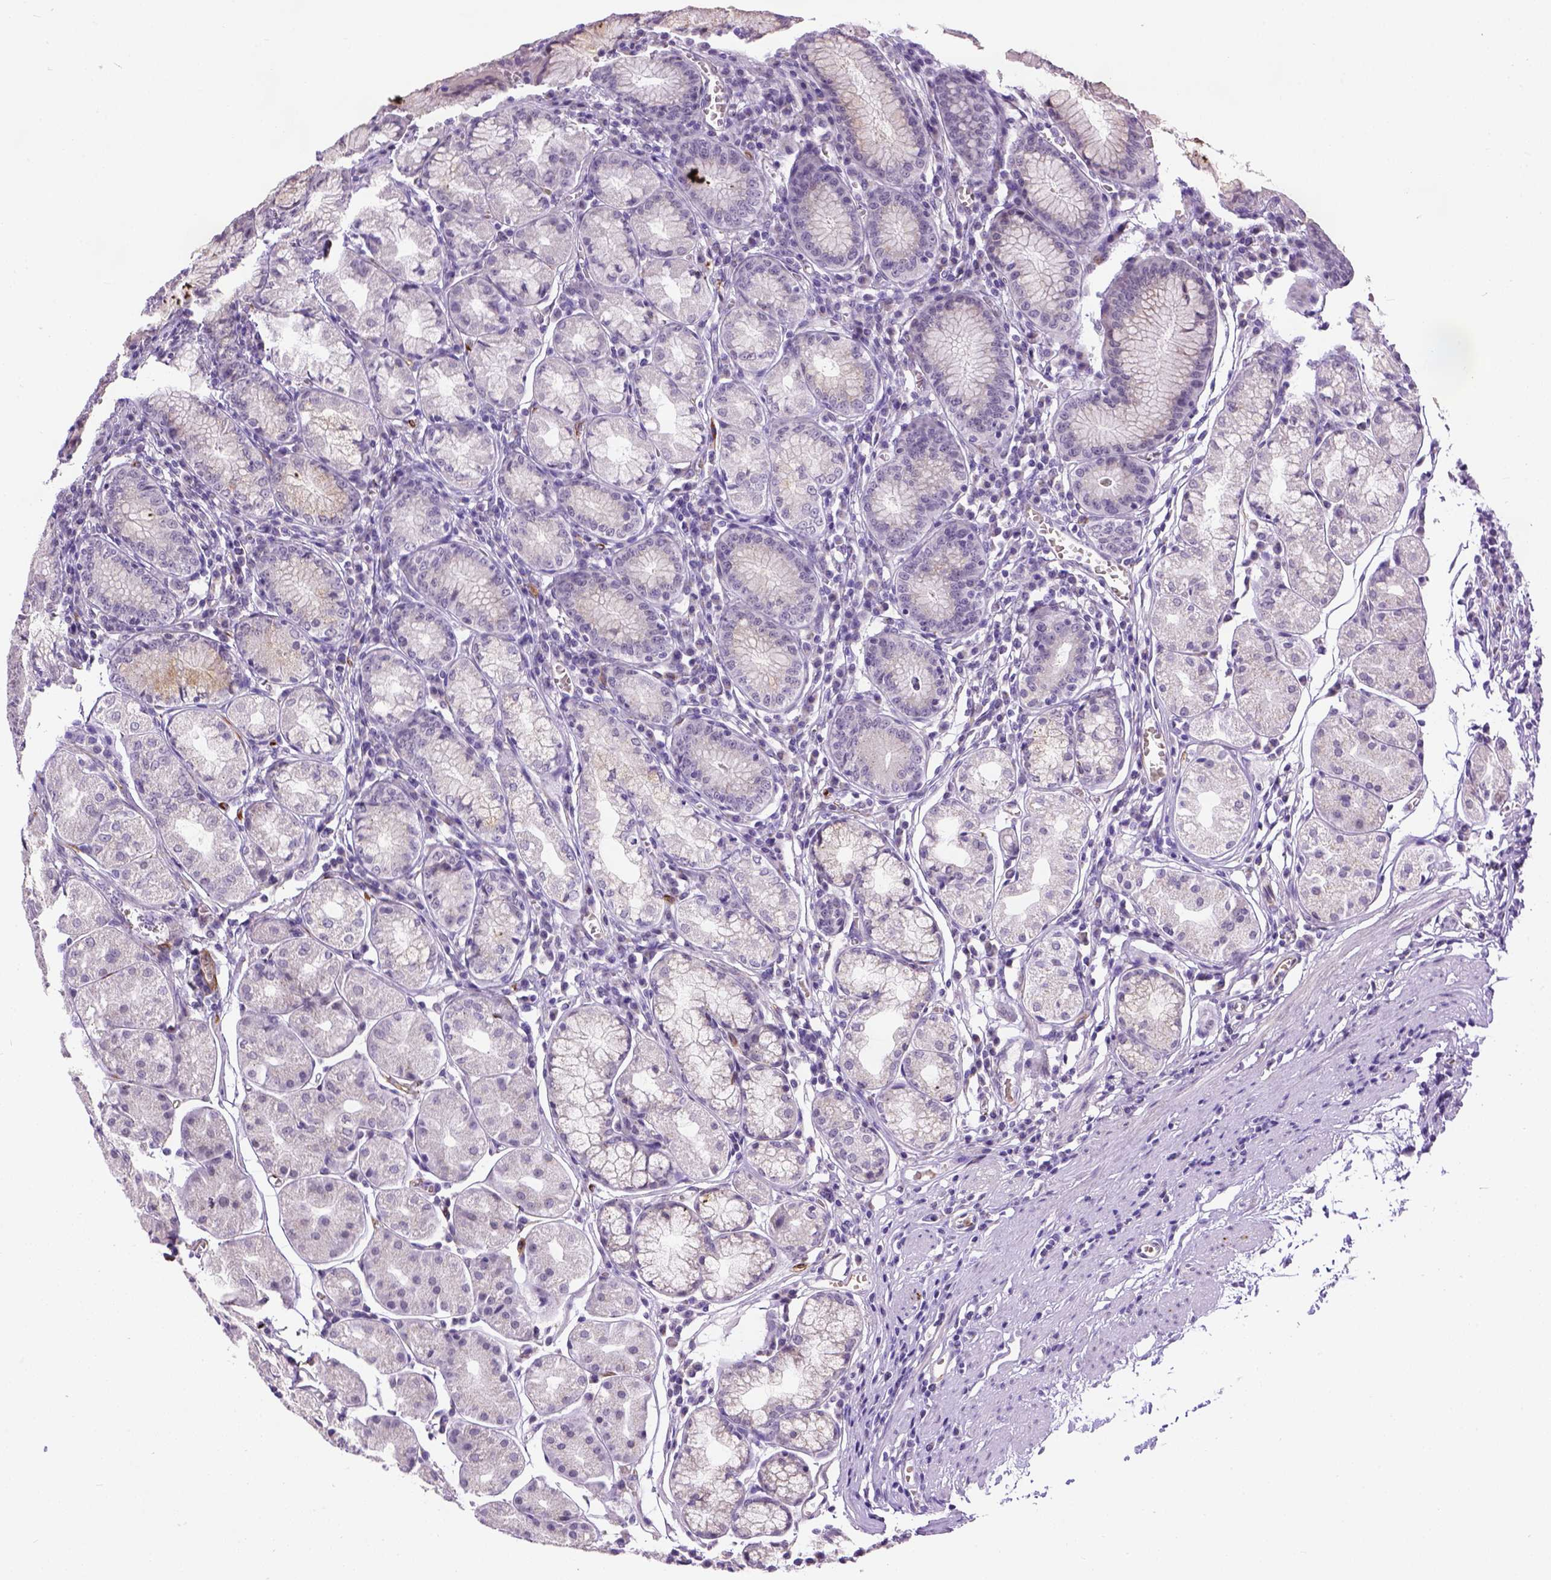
{"staining": {"intensity": "moderate", "quantity": "<25%", "location": "cytoplasmic/membranous"}, "tissue": "stomach", "cell_type": "Glandular cells", "image_type": "normal", "snomed": [{"axis": "morphology", "description": "Normal tissue, NOS"}, {"axis": "topography", "description": "Stomach"}], "caption": "This is a photomicrograph of immunohistochemistry (IHC) staining of unremarkable stomach, which shows moderate positivity in the cytoplasmic/membranous of glandular cells.", "gene": "KAZN", "patient": {"sex": "male", "age": 55}}